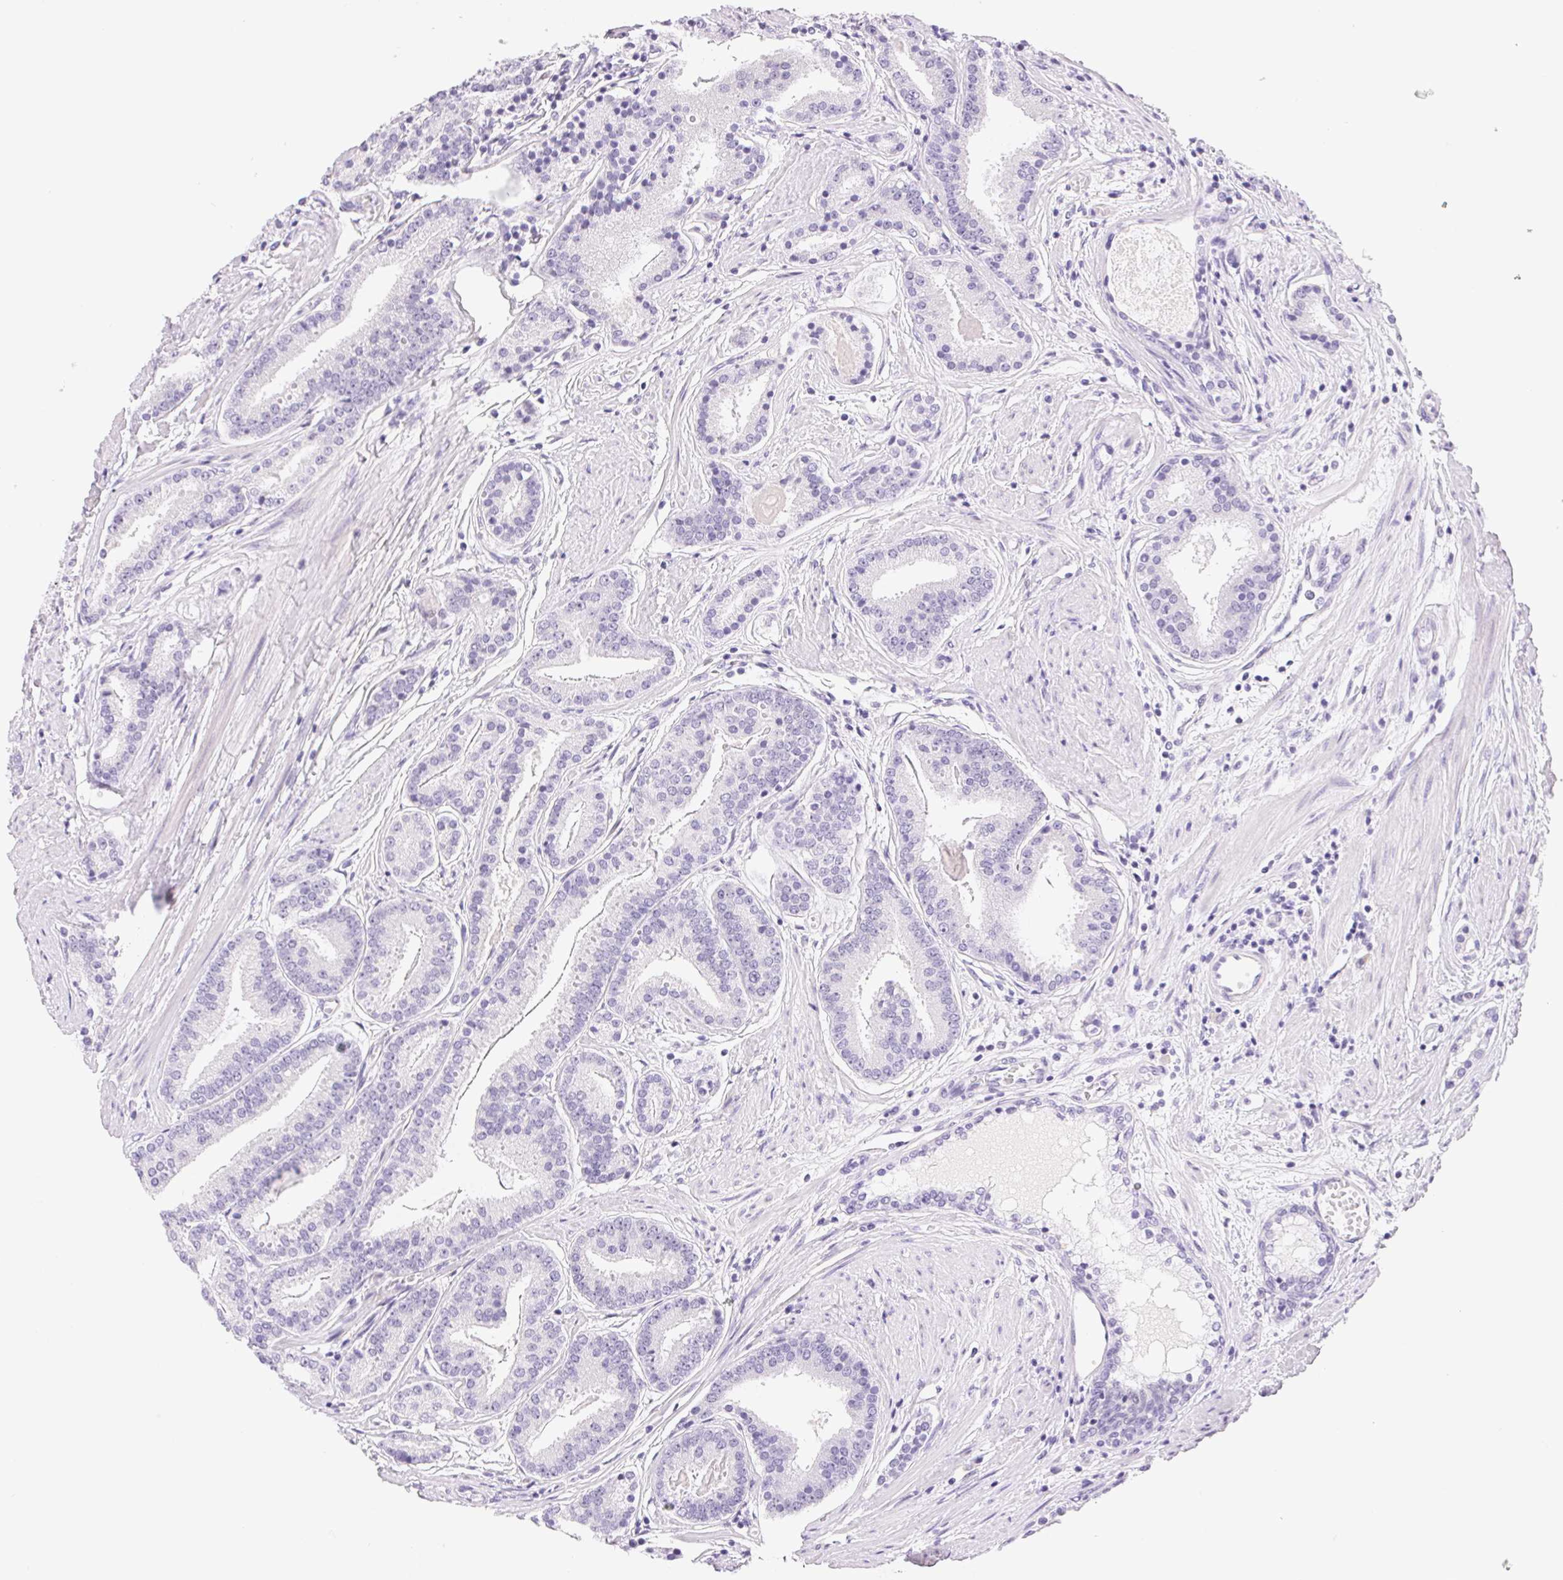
{"staining": {"intensity": "negative", "quantity": "none", "location": "none"}, "tissue": "prostate cancer", "cell_type": "Tumor cells", "image_type": "cancer", "snomed": [{"axis": "morphology", "description": "Adenocarcinoma, High grade"}, {"axis": "topography", "description": "Prostate"}], "caption": "Human prostate adenocarcinoma (high-grade) stained for a protein using immunohistochemistry (IHC) shows no expression in tumor cells.", "gene": "ASGR2", "patient": {"sex": "male", "age": 63}}